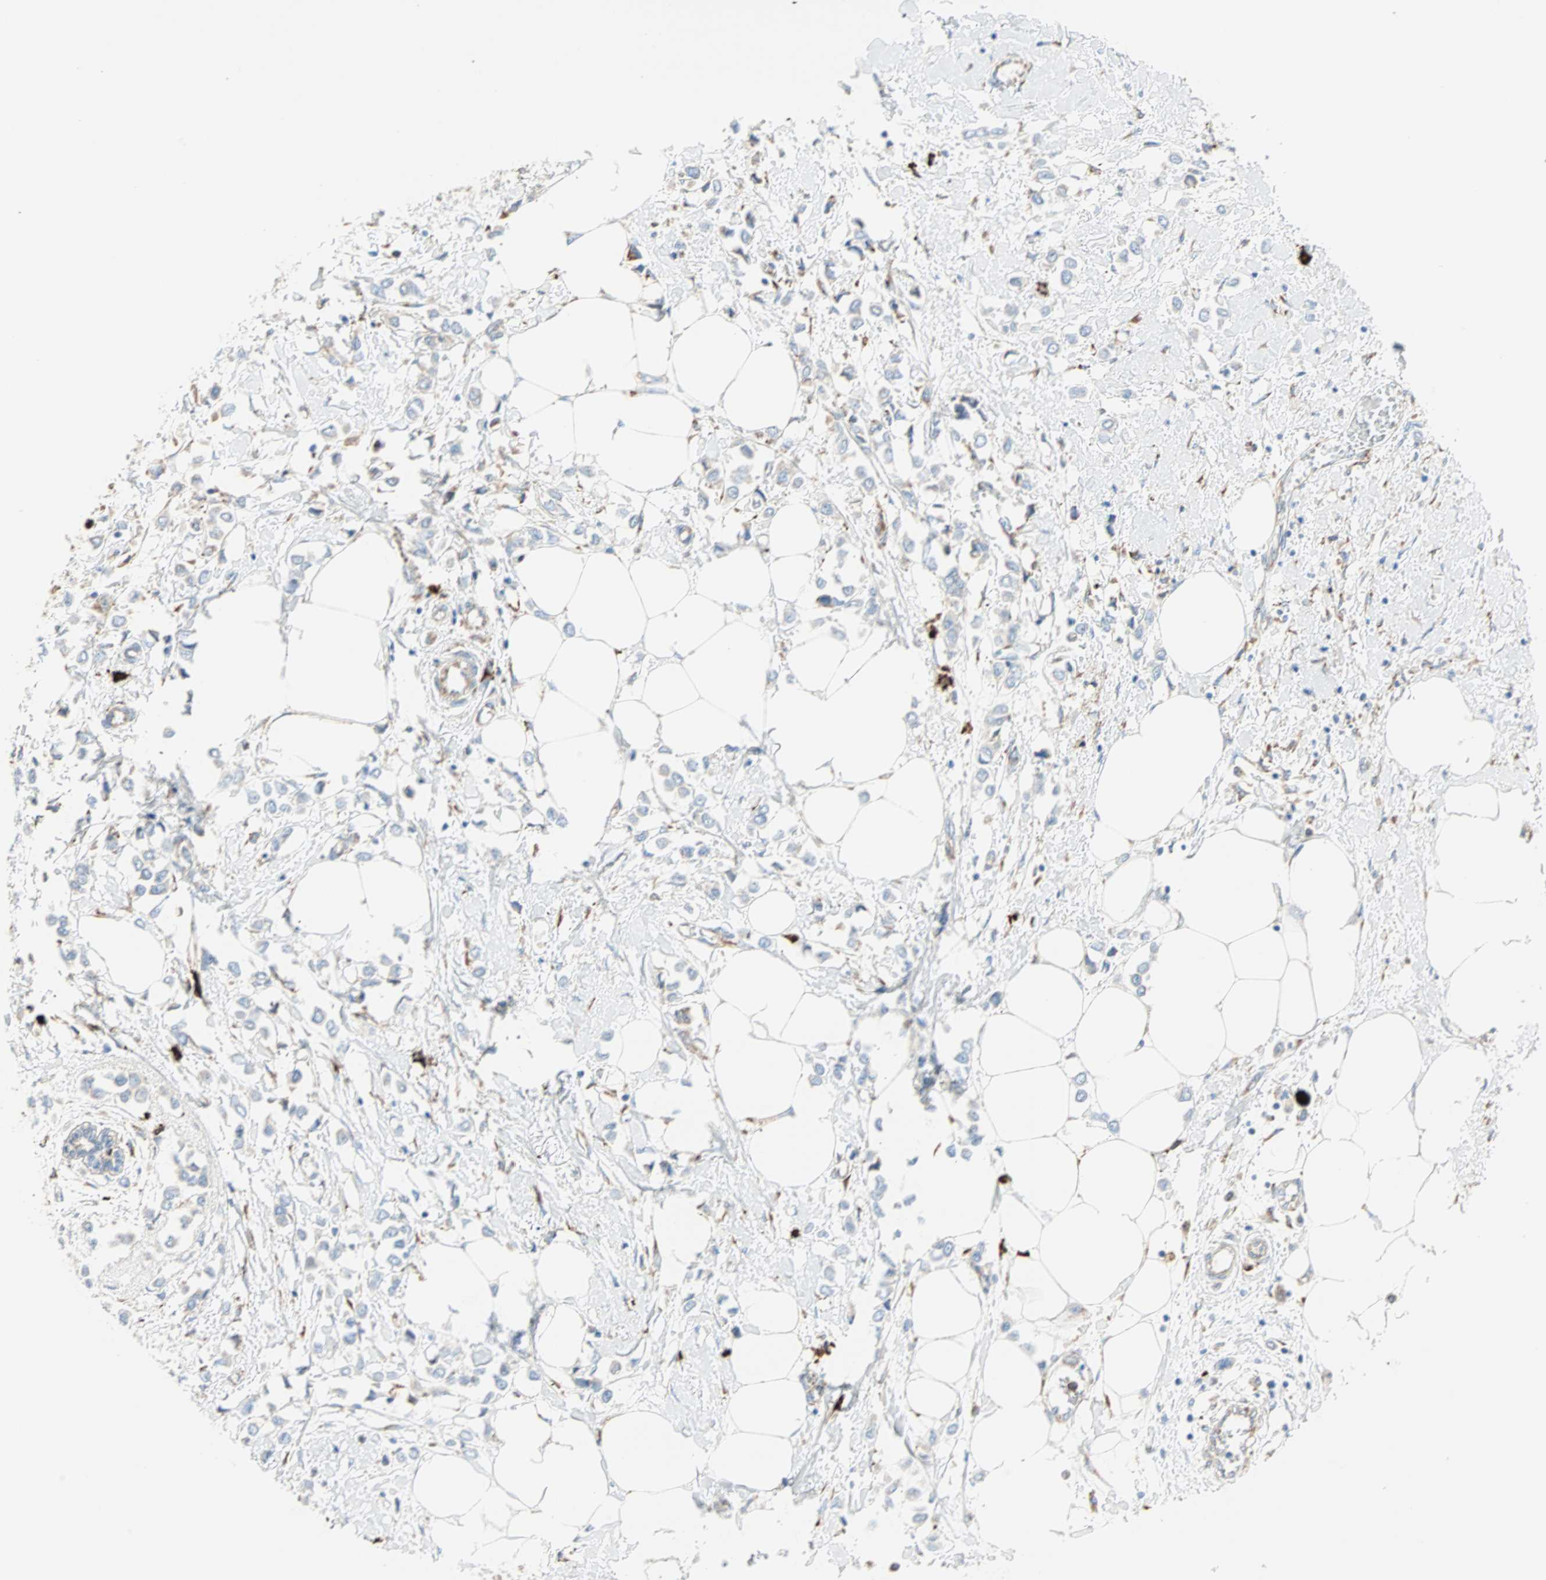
{"staining": {"intensity": "weak", "quantity": ">75%", "location": "cytoplasmic/membranous"}, "tissue": "breast cancer", "cell_type": "Tumor cells", "image_type": "cancer", "snomed": [{"axis": "morphology", "description": "Lobular carcinoma"}, {"axis": "topography", "description": "Breast"}], "caption": "Weak cytoplasmic/membranous expression is identified in about >75% of tumor cells in breast cancer.", "gene": "PLCXD1", "patient": {"sex": "female", "age": 51}}